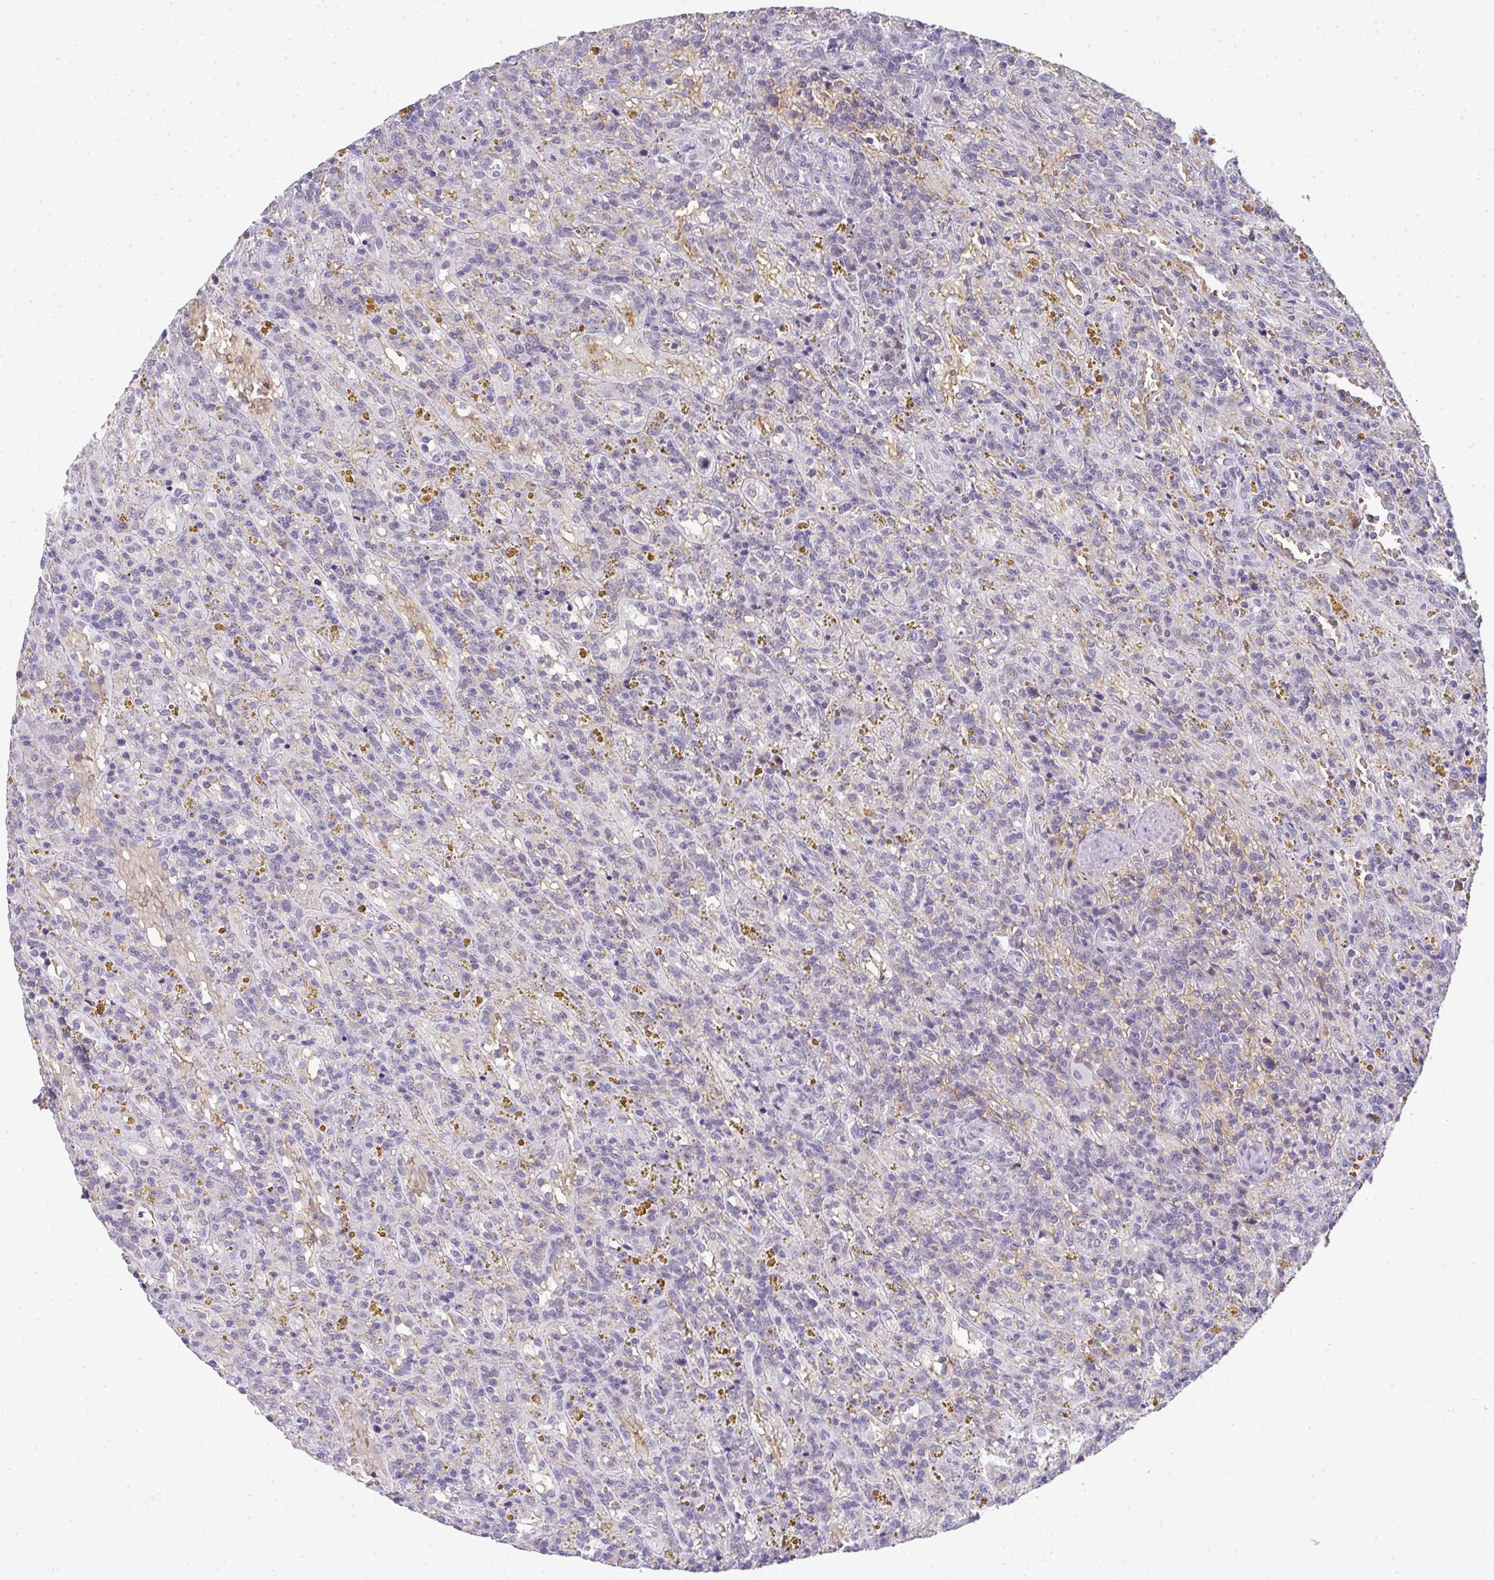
{"staining": {"intensity": "negative", "quantity": "none", "location": "none"}, "tissue": "lymphoma", "cell_type": "Tumor cells", "image_type": "cancer", "snomed": [{"axis": "morphology", "description": "Malignant lymphoma, non-Hodgkin's type, Low grade"}, {"axis": "topography", "description": "Spleen"}], "caption": "An IHC image of malignant lymphoma, non-Hodgkin's type (low-grade) is shown. There is no staining in tumor cells of malignant lymphoma, non-Hodgkin's type (low-grade).", "gene": "TNMD", "patient": {"sex": "female", "age": 65}}